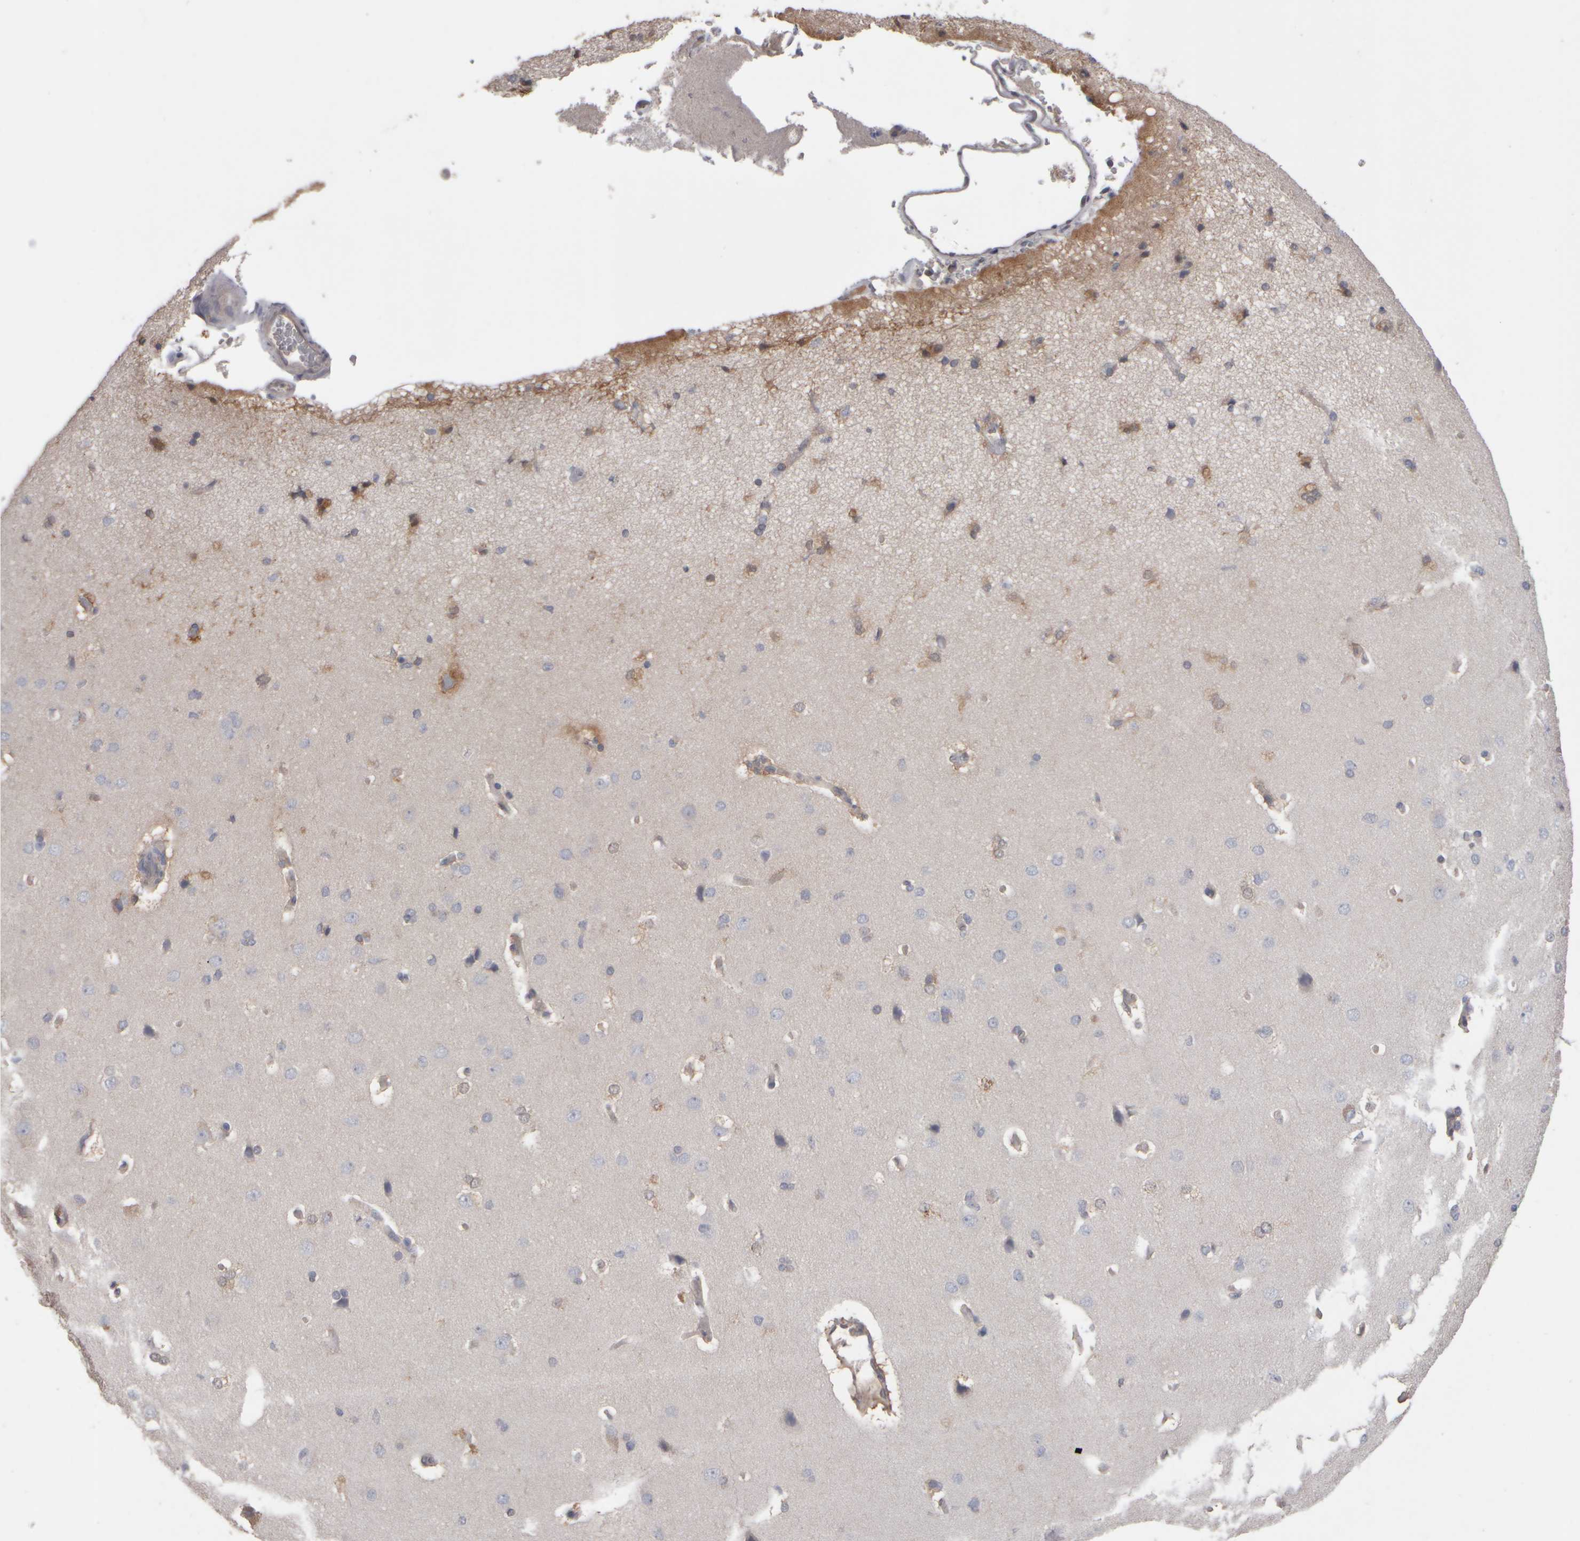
{"staining": {"intensity": "weak", "quantity": "25%-75%", "location": "cytoplasmic/membranous"}, "tissue": "cerebral cortex", "cell_type": "Endothelial cells", "image_type": "normal", "snomed": [{"axis": "morphology", "description": "Normal tissue, NOS"}, {"axis": "topography", "description": "Cerebral cortex"}], "caption": "The photomicrograph displays immunohistochemical staining of unremarkable cerebral cortex. There is weak cytoplasmic/membranous positivity is seen in about 25%-75% of endothelial cells.", "gene": "EPHX2", "patient": {"sex": "male", "age": 62}}